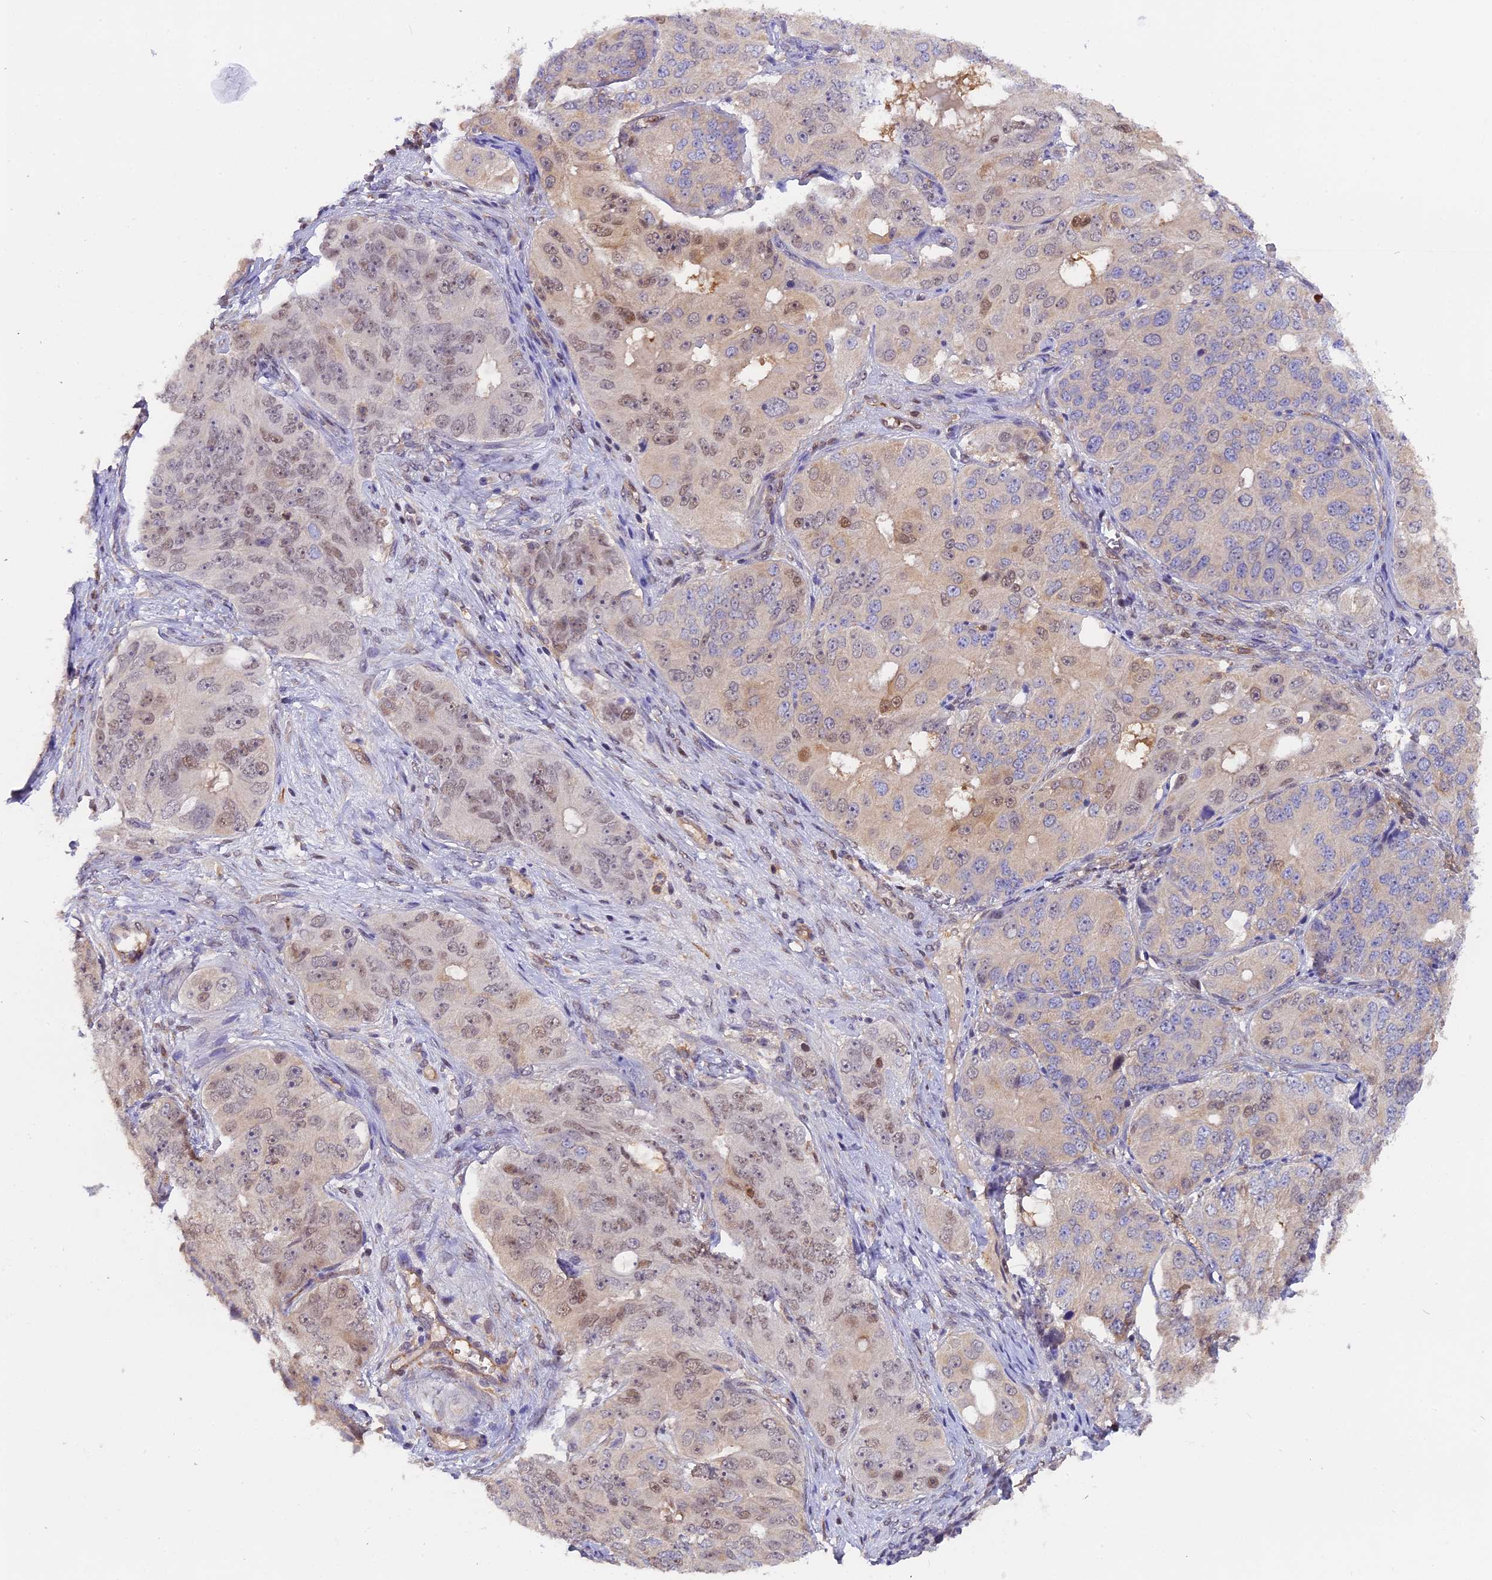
{"staining": {"intensity": "weak", "quantity": "<25%", "location": "nuclear"}, "tissue": "ovarian cancer", "cell_type": "Tumor cells", "image_type": "cancer", "snomed": [{"axis": "morphology", "description": "Carcinoma, endometroid"}, {"axis": "topography", "description": "Ovary"}], "caption": "Immunohistochemistry (IHC) image of neoplastic tissue: human ovarian cancer stained with DAB shows no significant protein expression in tumor cells.", "gene": "FAM118B", "patient": {"sex": "female", "age": 51}}